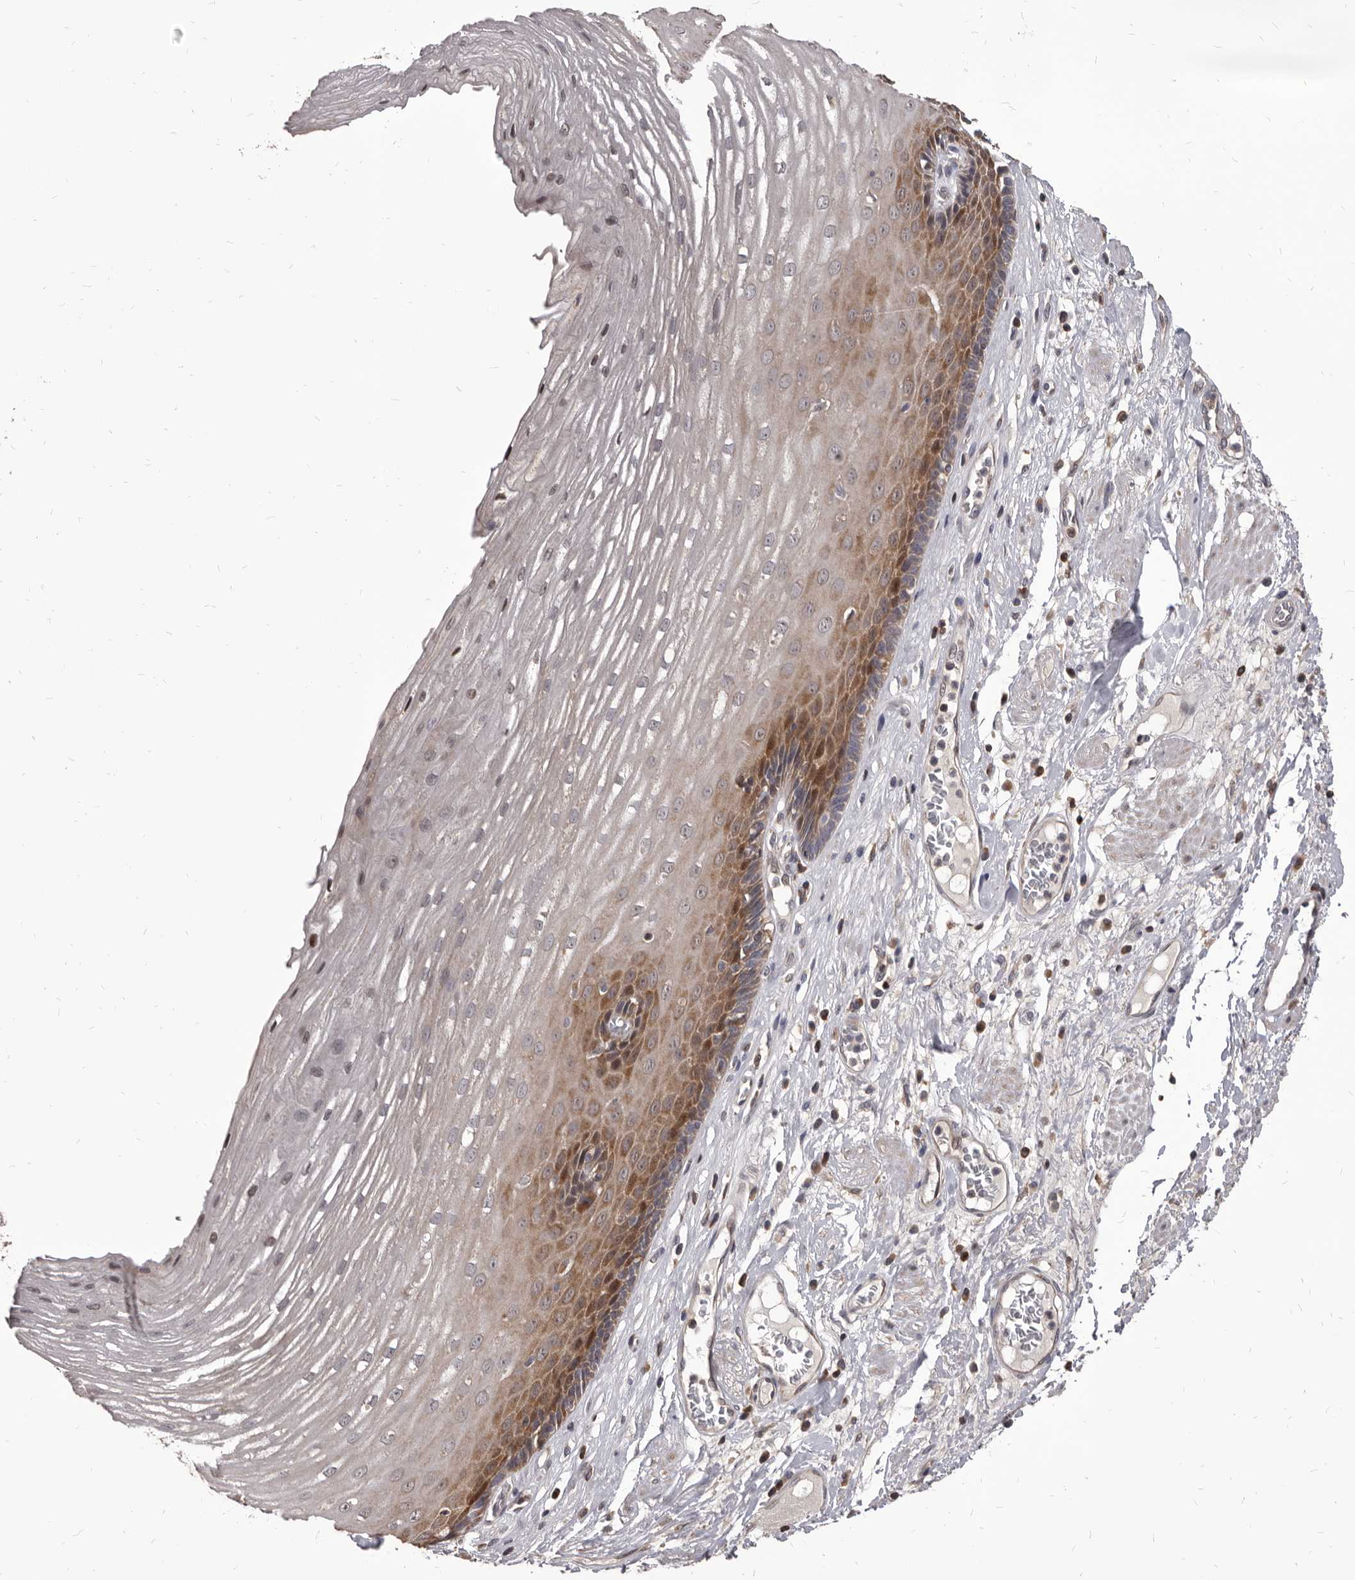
{"staining": {"intensity": "moderate", "quantity": ">75%", "location": "cytoplasmic/membranous"}, "tissue": "esophagus", "cell_type": "Squamous epithelial cells", "image_type": "normal", "snomed": [{"axis": "morphology", "description": "Normal tissue, NOS"}, {"axis": "topography", "description": "Esophagus"}], "caption": "High-power microscopy captured an immunohistochemistry micrograph of unremarkable esophagus, revealing moderate cytoplasmic/membranous positivity in approximately >75% of squamous epithelial cells.", "gene": "MAP3K14", "patient": {"sex": "male", "age": 62}}